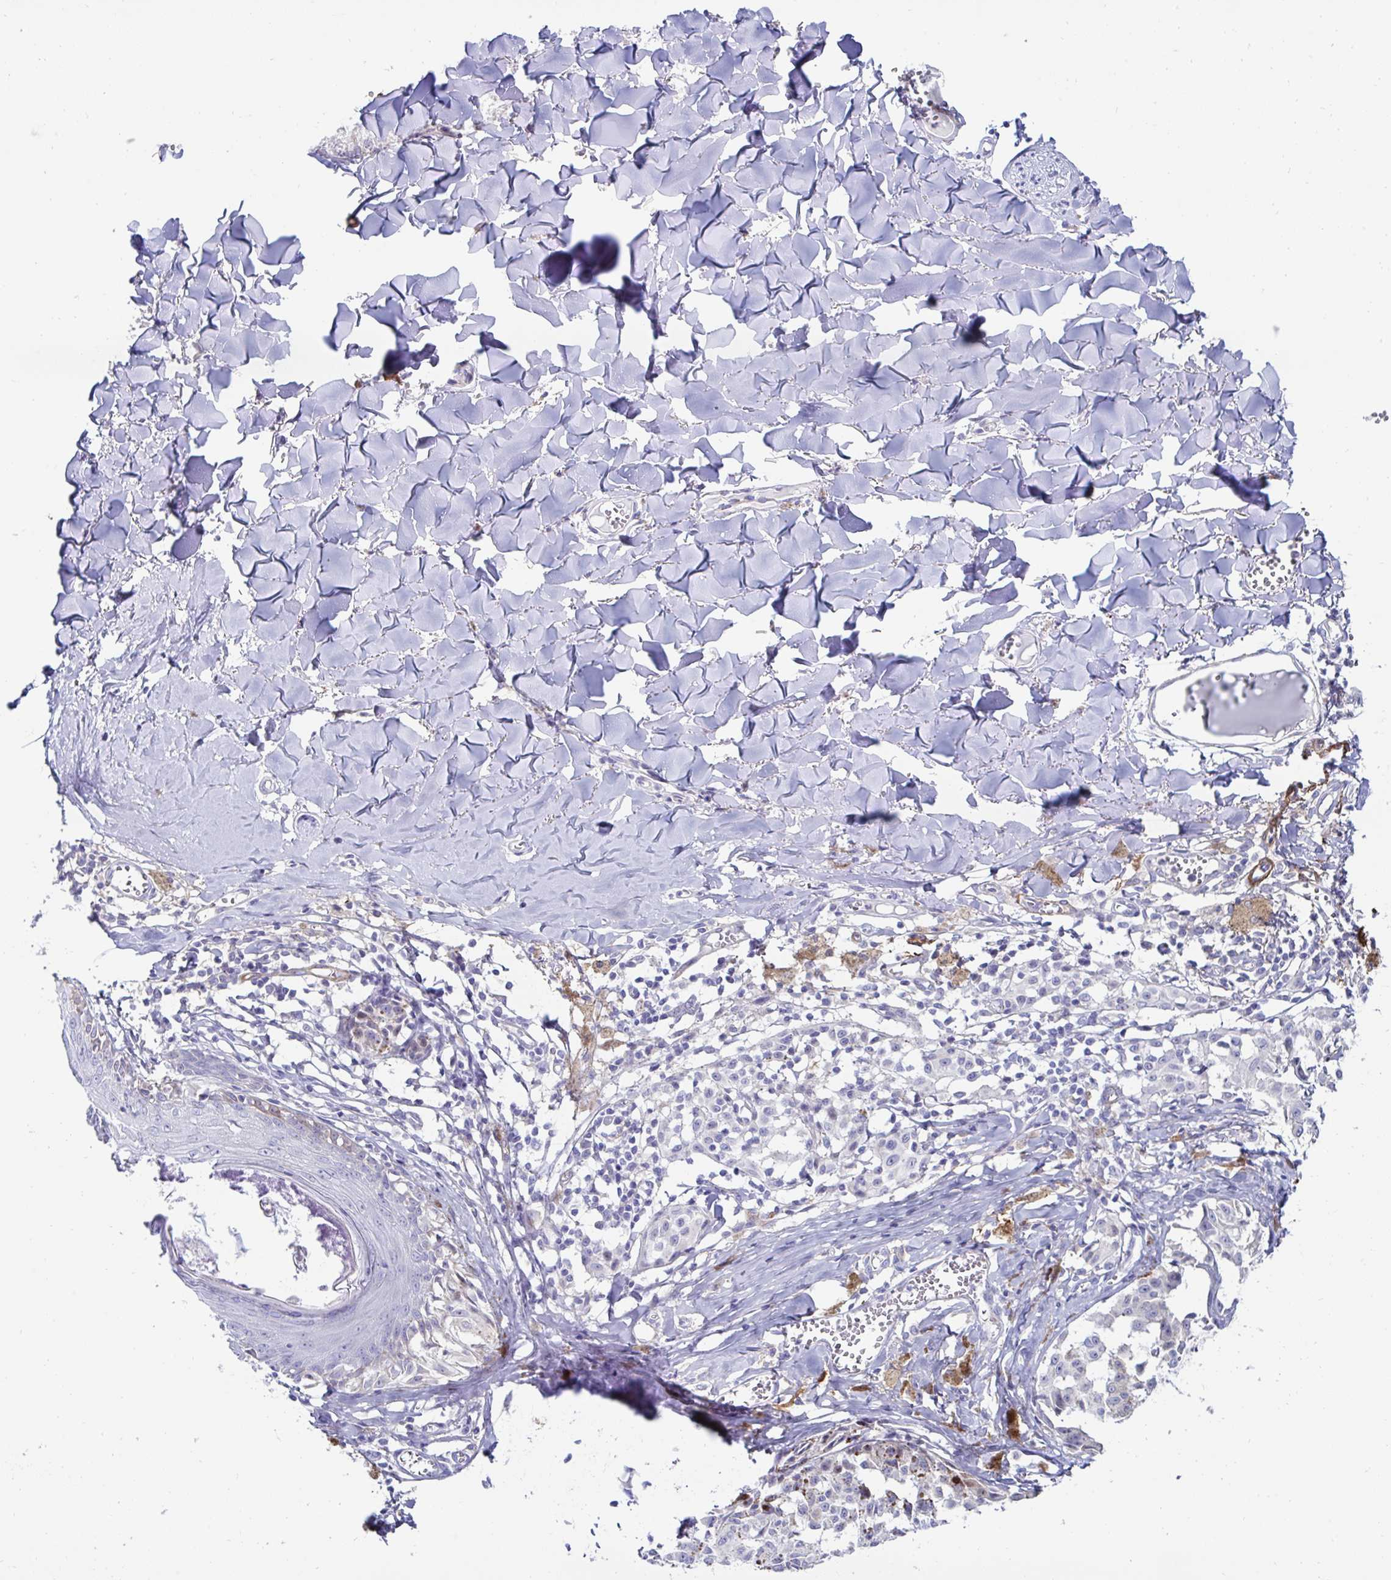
{"staining": {"intensity": "negative", "quantity": "none", "location": "none"}, "tissue": "melanoma", "cell_type": "Tumor cells", "image_type": "cancer", "snomed": [{"axis": "morphology", "description": "Malignant melanoma, NOS"}, {"axis": "topography", "description": "Skin"}], "caption": "High power microscopy micrograph of an immunohistochemistry micrograph of malignant melanoma, revealing no significant positivity in tumor cells. (Stains: DAB immunohistochemistry with hematoxylin counter stain, Microscopy: brightfield microscopy at high magnification).", "gene": "FBXL13", "patient": {"sex": "female", "age": 43}}